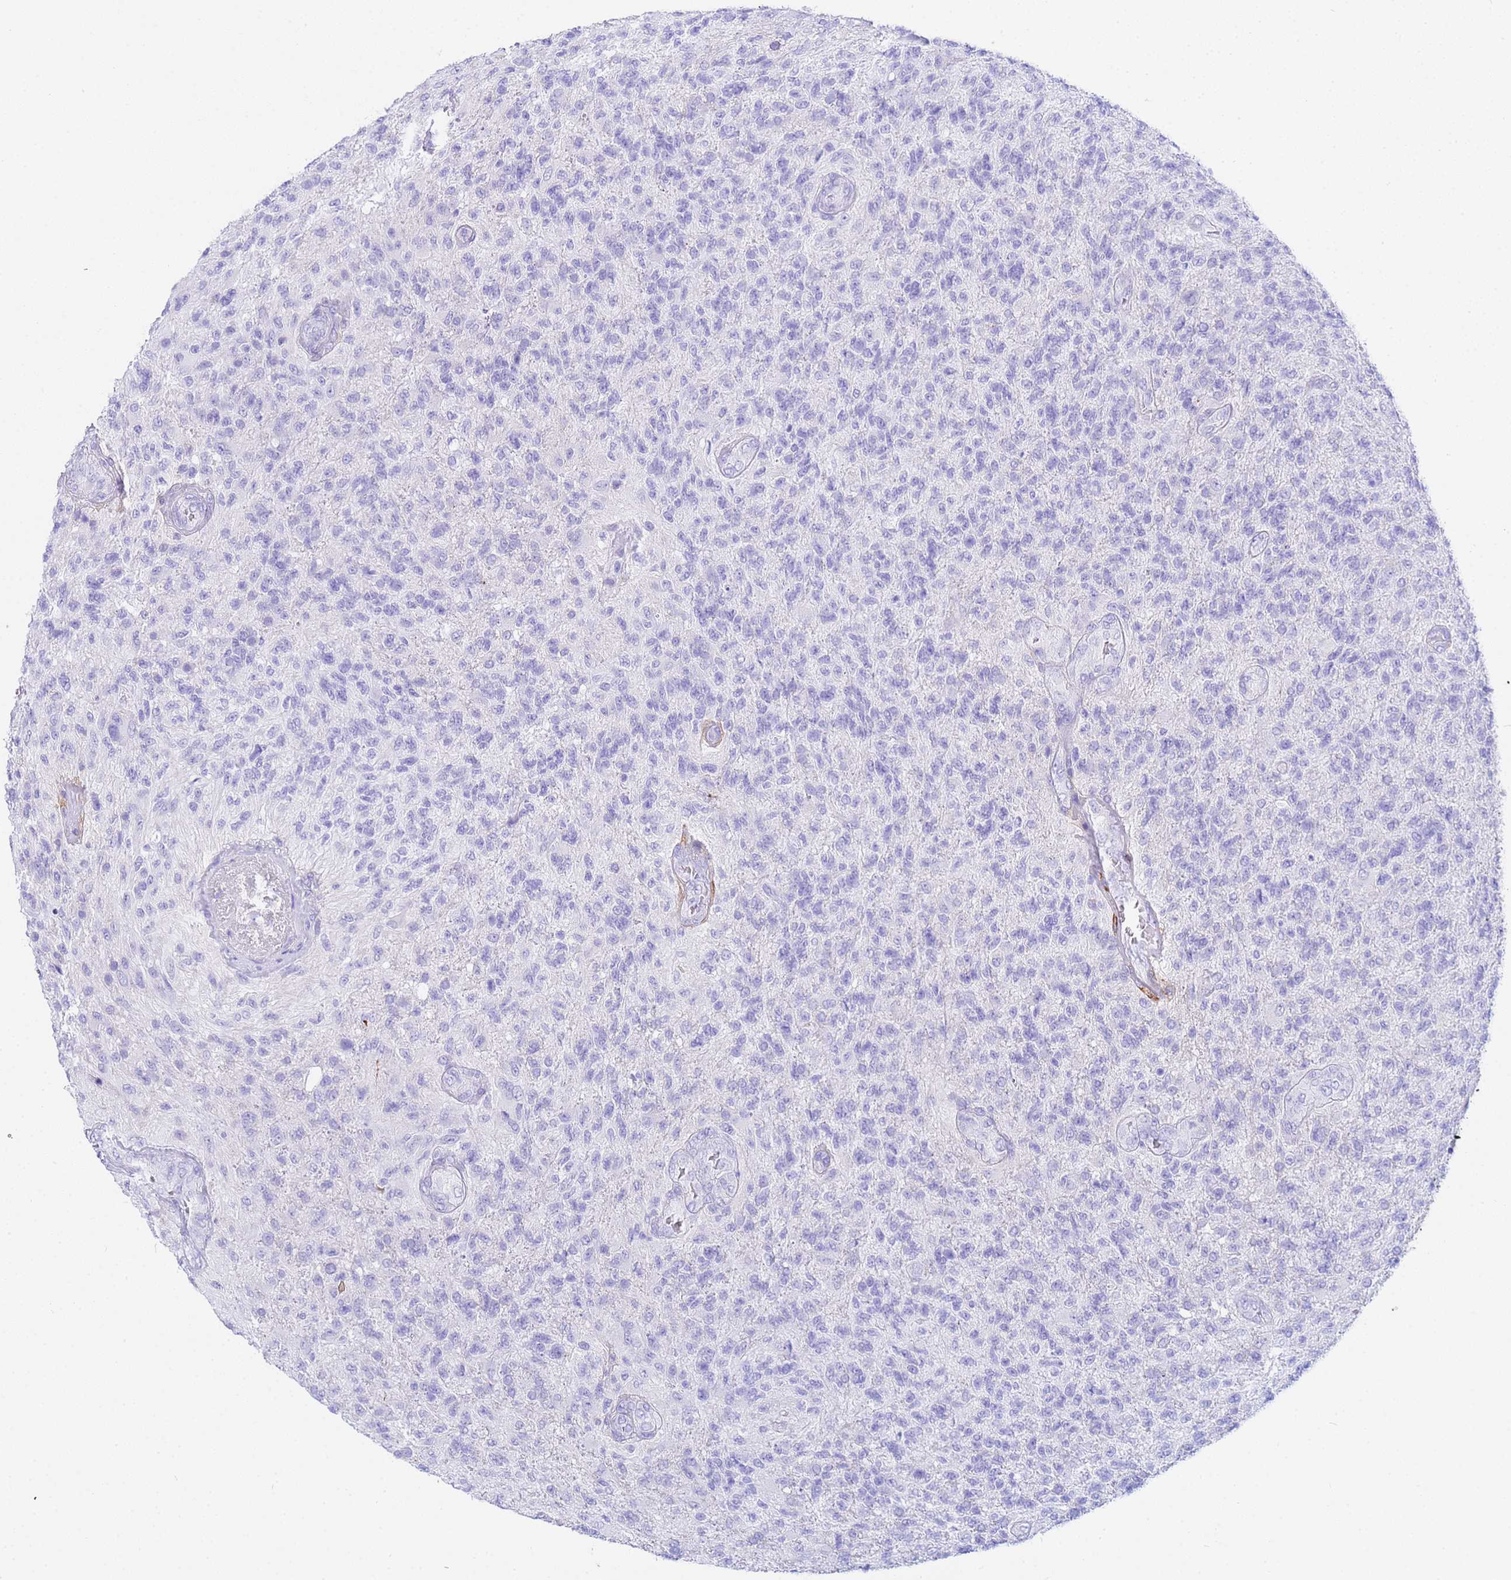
{"staining": {"intensity": "negative", "quantity": "none", "location": "none"}, "tissue": "glioma", "cell_type": "Tumor cells", "image_type": "cancer", "snomed": [{"axis": "morphology", "description": "Glioma, malignant, High grade"}, {"axis": "topography", "description": "Brain"}], "caption": "Immunohistochemistry (IHC) photomicrograph of human malignant glioma (high-grade) stained for a protein (brown), which shows no staining in tumor cells.", "gene": "AQP12A", "patient": {"sex": "male", "age": 56}}